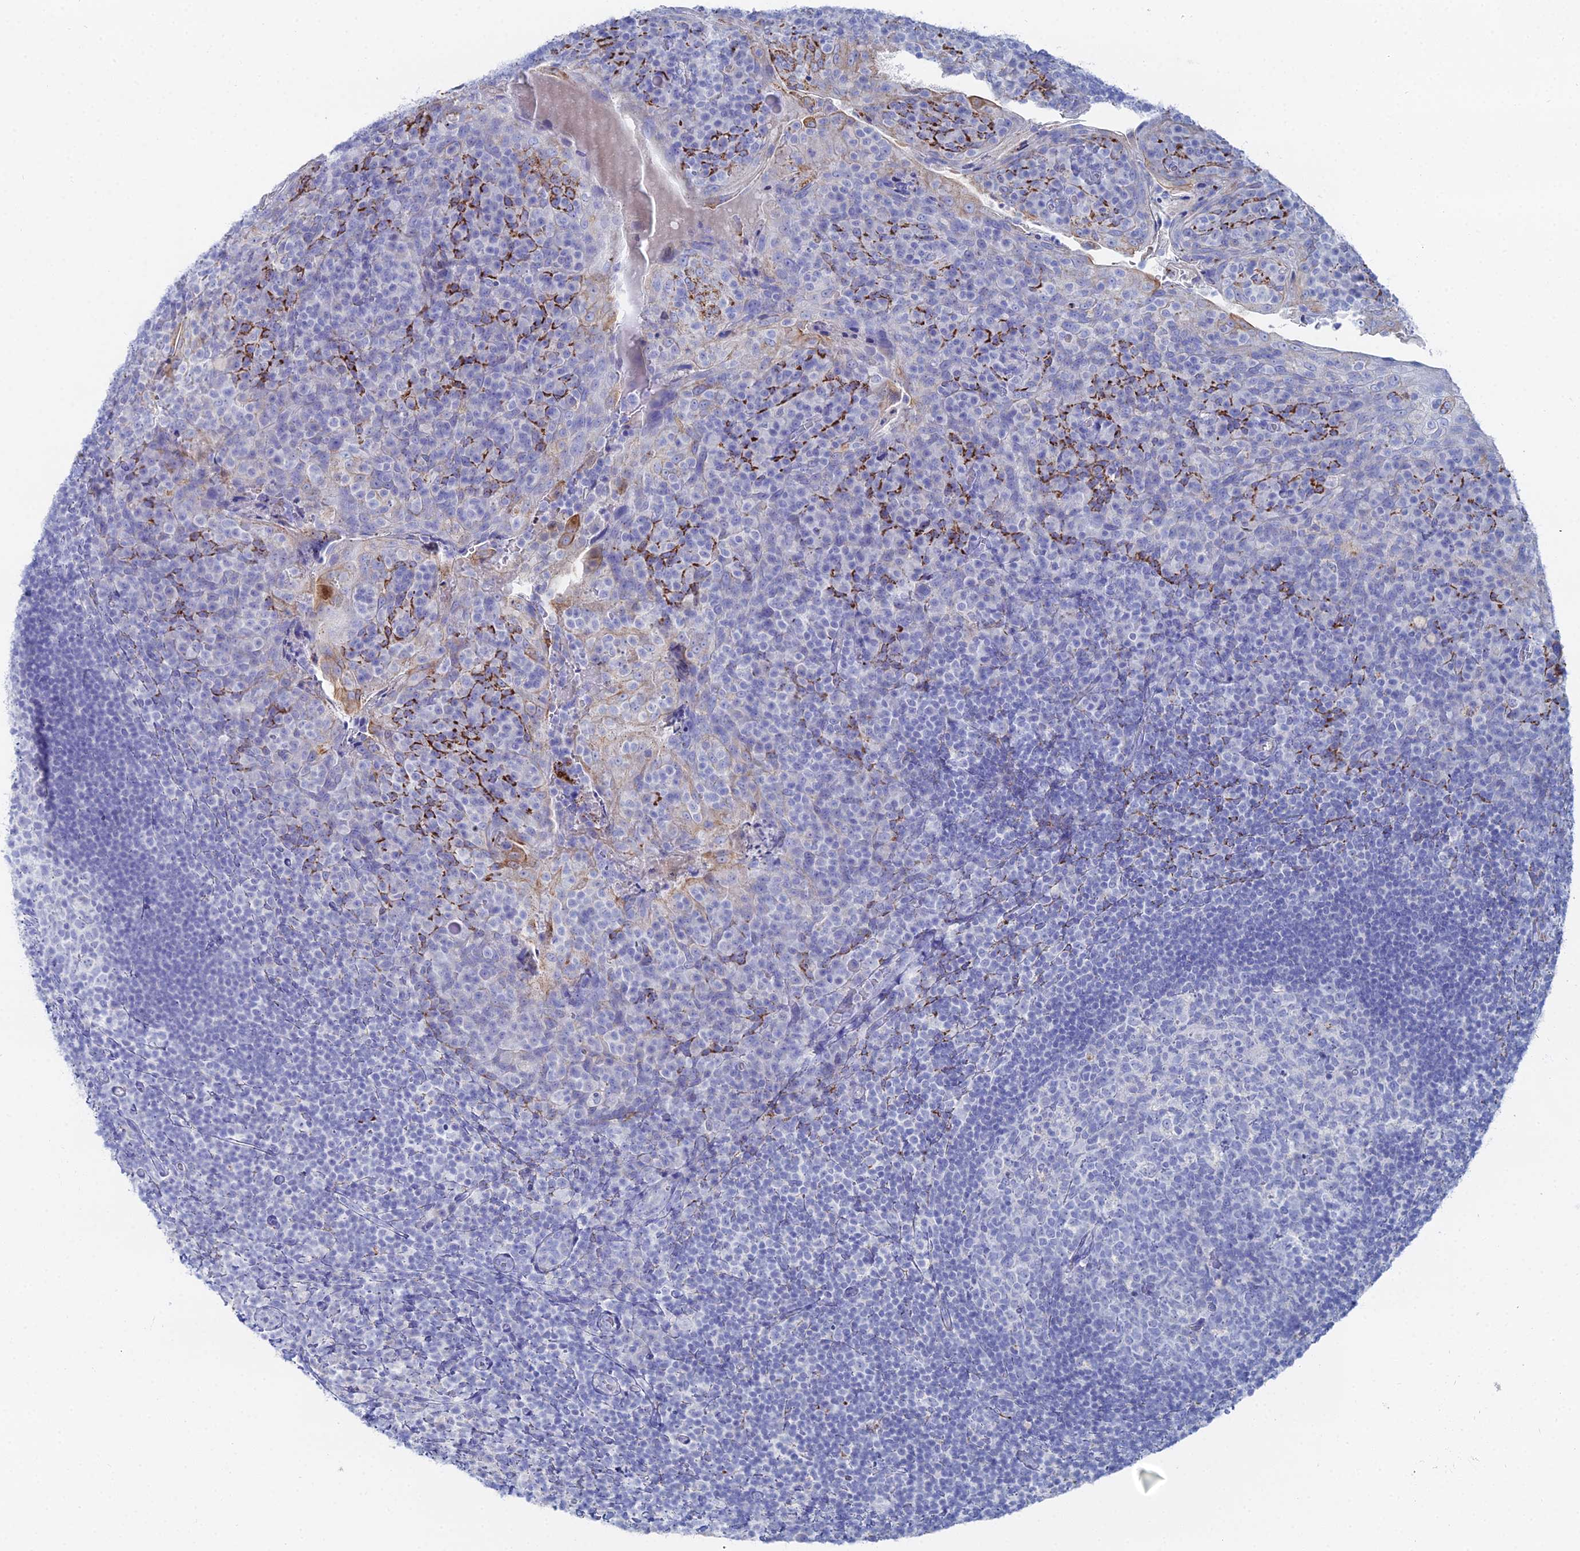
{"staining": {"intensity": "negative", "quantity": "none", "location": "none"}, "tissue": "tonsil", "cell_type": "Germinal center cells", "image_type": "normal", "snomed": [{"axis": "morphology", "description": "Normal tissue, NOS"}, {"axis": "topography", "description": "Tonsil"}], "caption": "This image is of normal tonsil stained with immunohistochemistry (IHC) to label a protein in brown with the nuclei are counter-stained blue. There is no expression in germinal center cells.", "gene": "DHX34", "patient": {"sex": "male", "age": 17}}